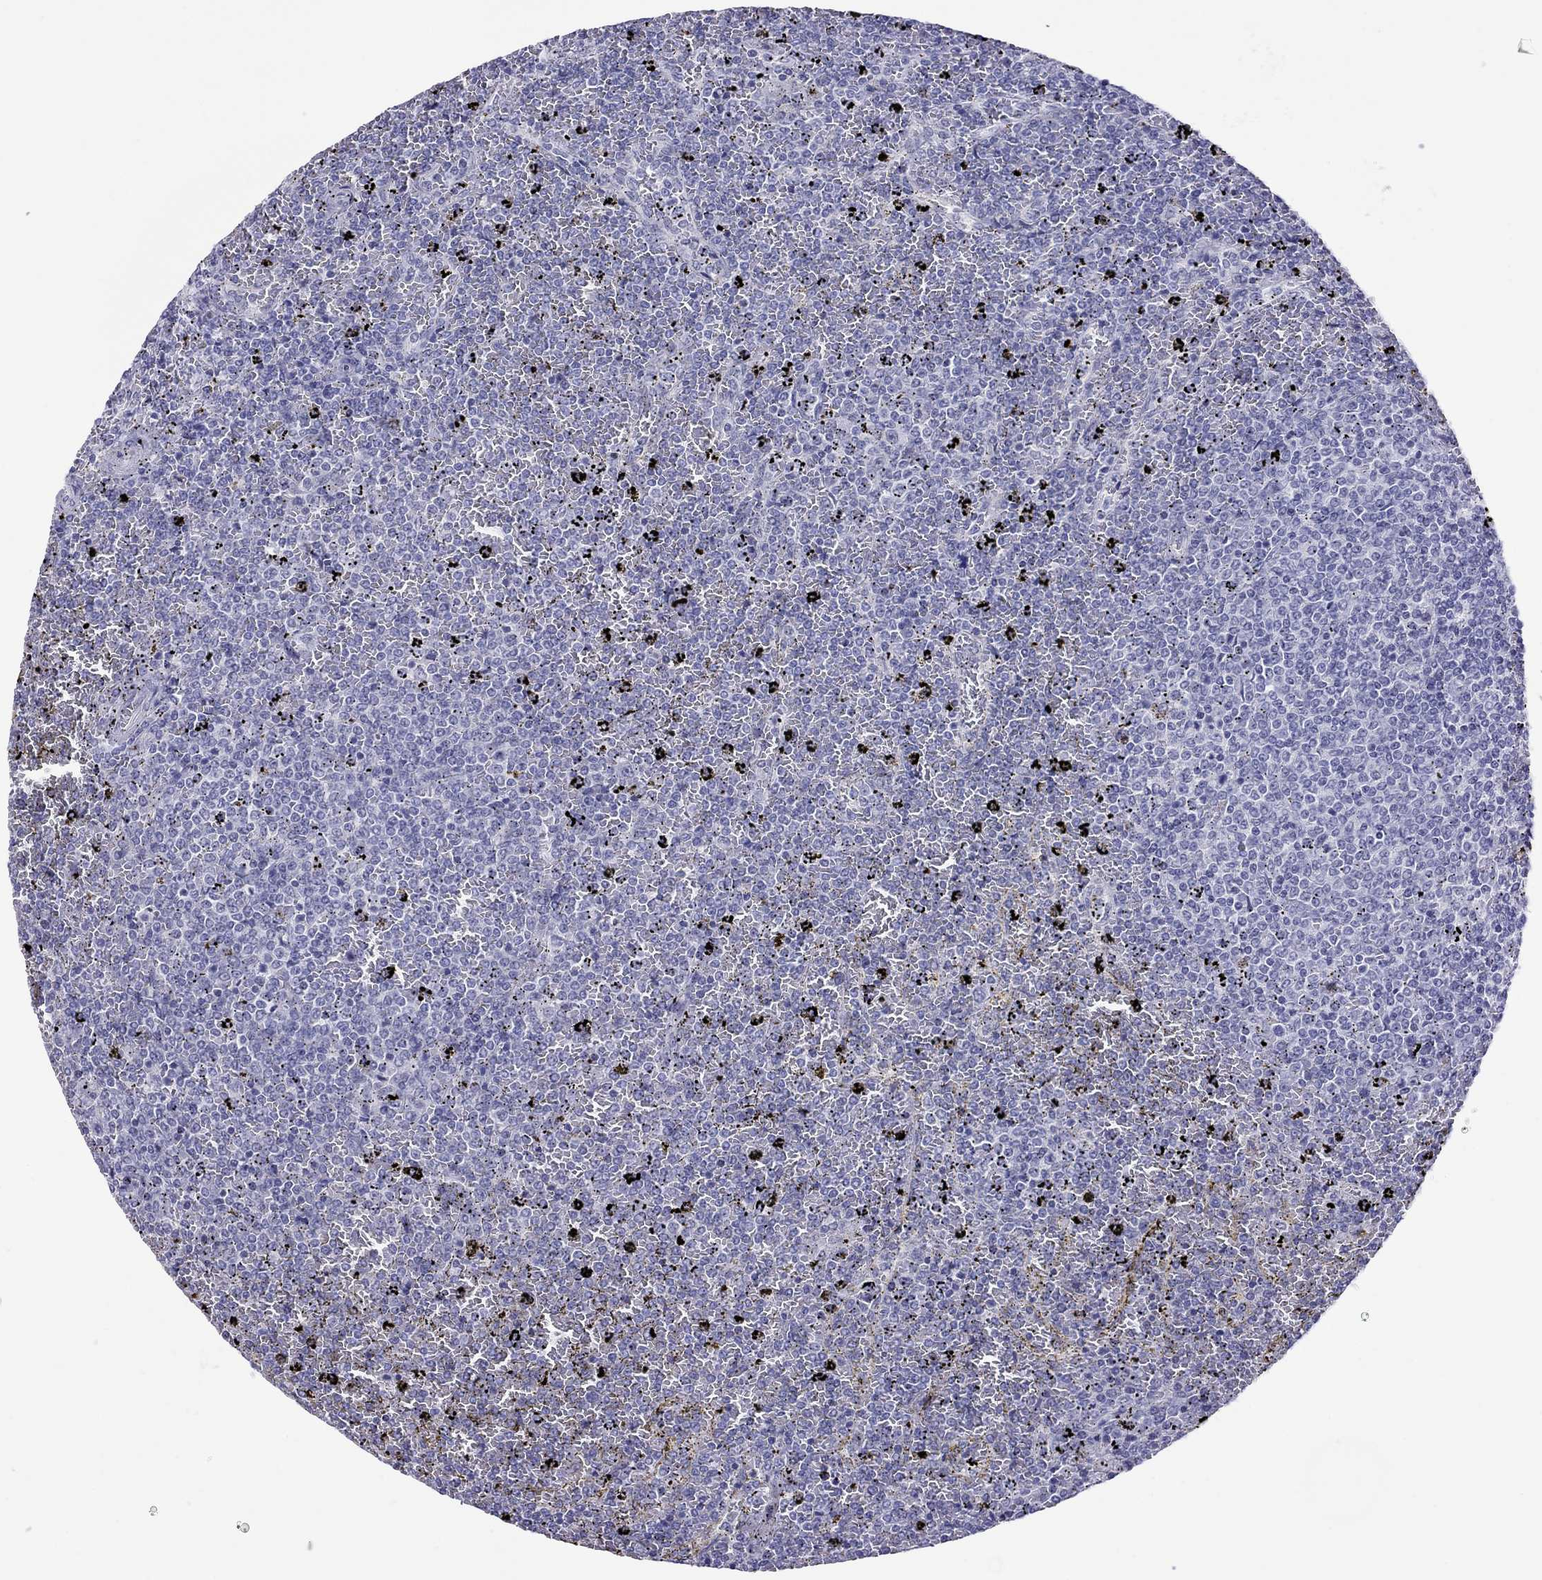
{"staining": {"intensity": "negative", "quantity": "none", "location": "none"}, "tissue": "lymphoma", "cell_type": "Tumor cells", "image_type": "cancer", "snomed": [{"axis": "morphology", "description": "Malignant lymphoma, non-Hodgkin's type, Low grade"}, {"axis": "topography", "description": "Spleen"}], "caption": "Immunohistochemistry (IHC) image of neoplastic tissue: lymphoma stained with DAB shows no significant protein expression in tumor cells. The staining is performed using DAB brown chromogen with nuclei counter-stained in using hematoxylin.", "gene": "CHRNB3", "patient": {"sex": "female", "age": 77}}